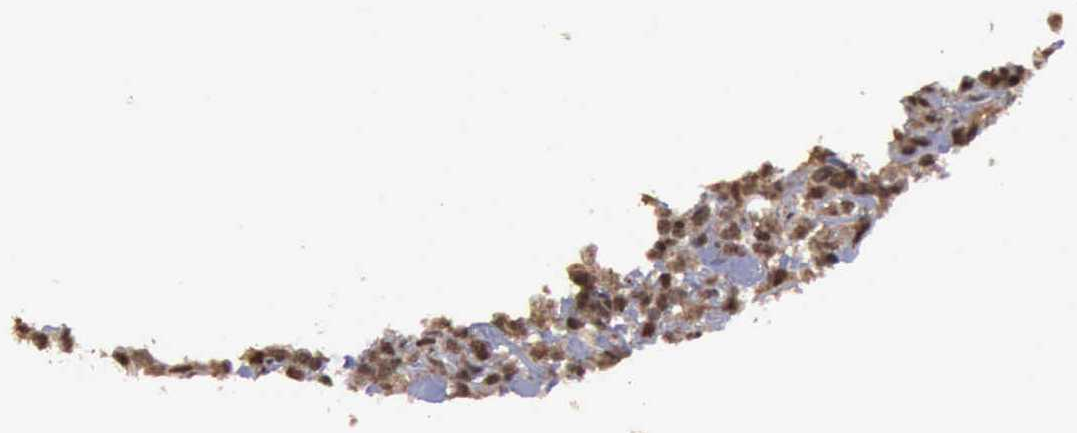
{"staining": {"intensity": "strong", "quantity": ">75%", "location": "cytoplasmic/membranous,nuclear"}, "tissue": "lymphoma", "cell_type": "Tumor cells", "image_type": "cancer", "snomed": [{"axis": "morphology", "description": "Malignant lymphoma, non-Hodgkin's type, High grade"}, {"axis": "topography", "description": "Small intestine"}, {"axis": "topography", "description": "Colon"}], "caption": "A high-resolution histopathology image shows immunohistochemistry (IHC) staining of lymphoma, which reveals strong cytoplasmic/membranous and nuclear staining in about >75% of tumor cells.", "gene": "TRMT2A", "patient": {"sex": "male", "age": 8}}